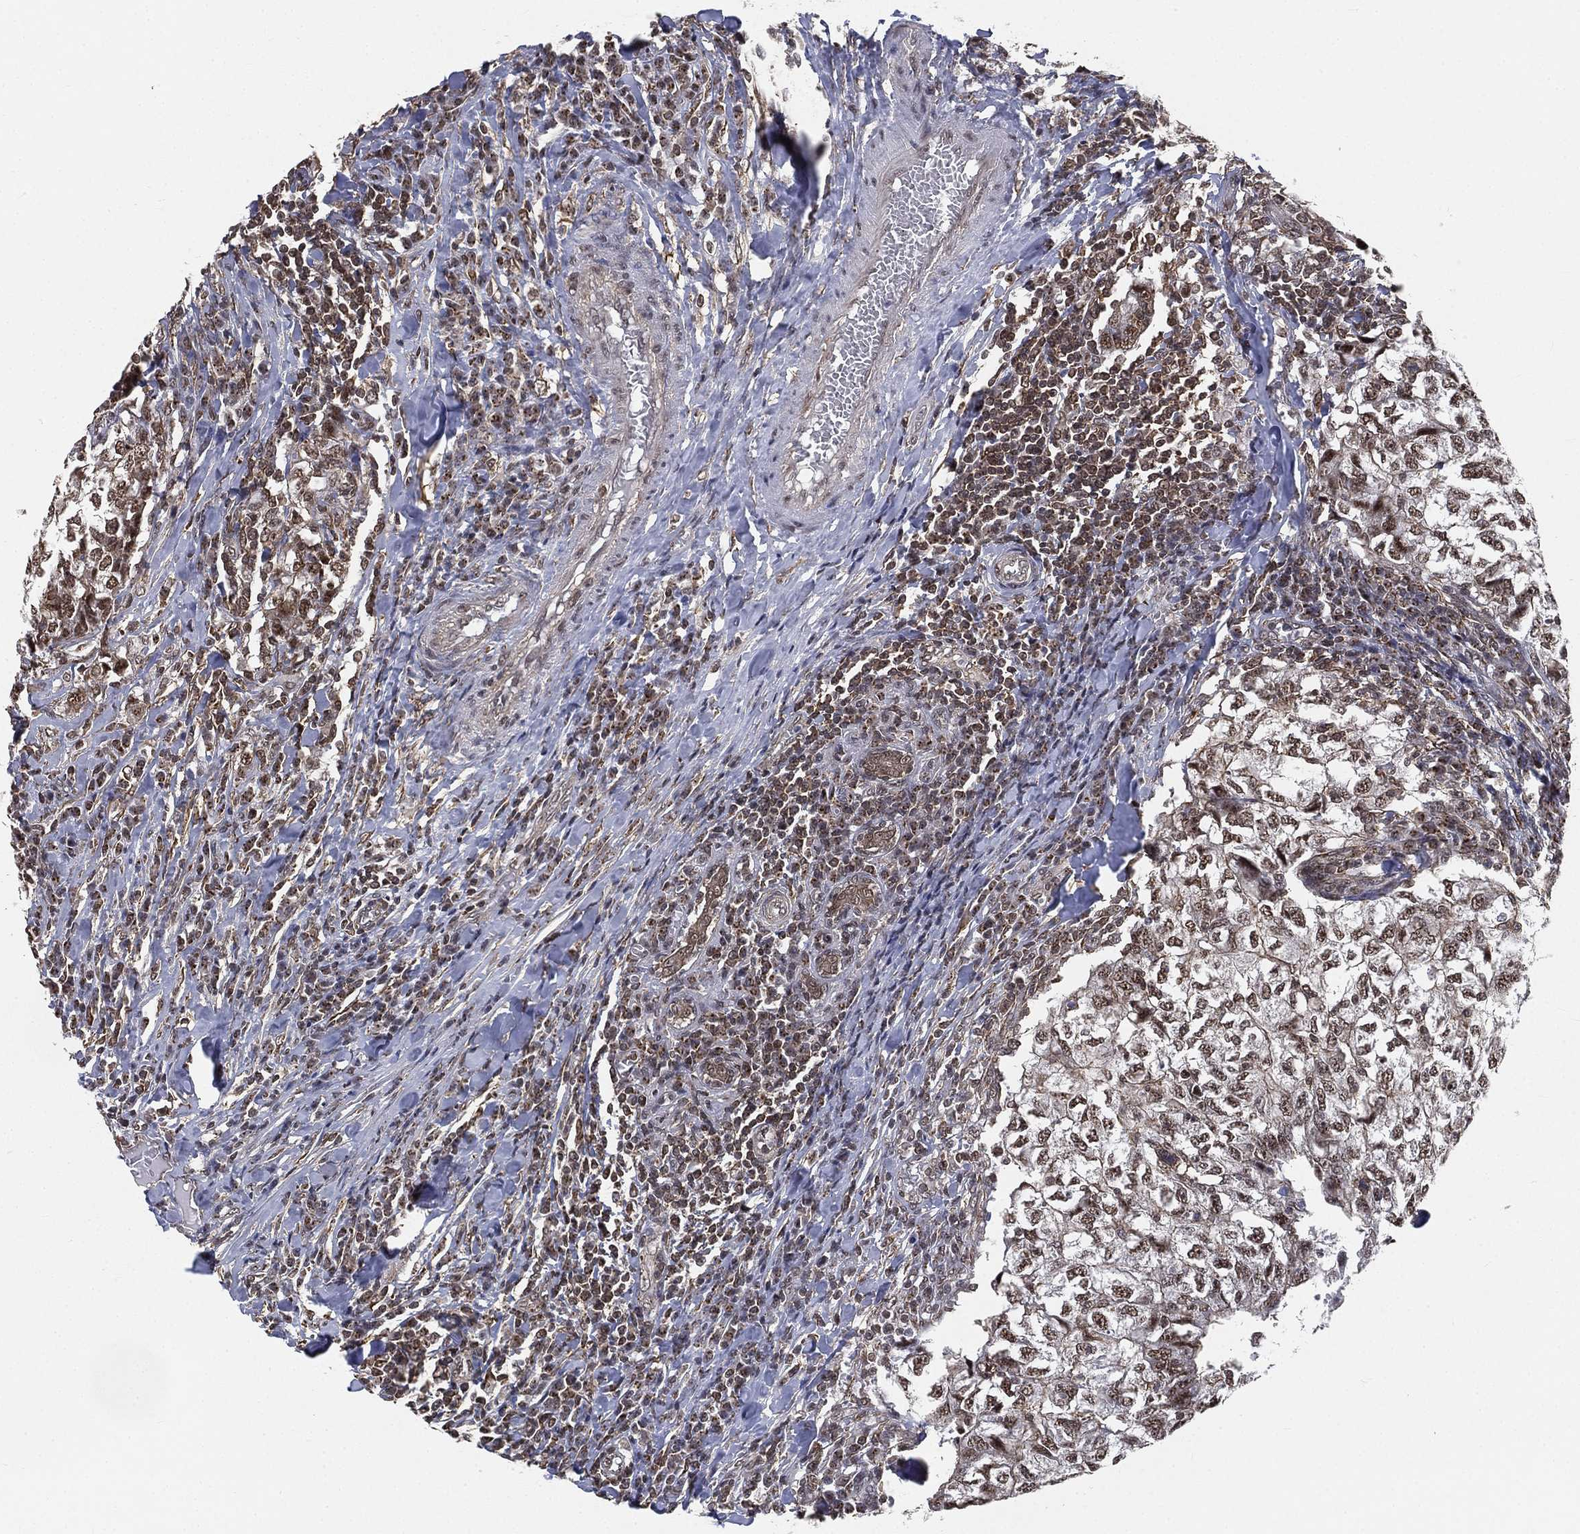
{"staining": {"intensity": "moderate", "quantity": ">75%", "location": "nuclear"}, "tissue": "breast cancer", "cell_type": "Tumor cells", "image_type": "cancer", "snomed": [{"axis": "morphology", "description": "Duct carcinoma"}, {"axis": "topography", "description": "Breast"}], "caption": "This is an image of immunohistochemistry staining of breast cancer, which shows moderate staining in the nuclear of tumor cells.", "gene": "RSRC2", "patient": {"sex": "female", "age": 30}}